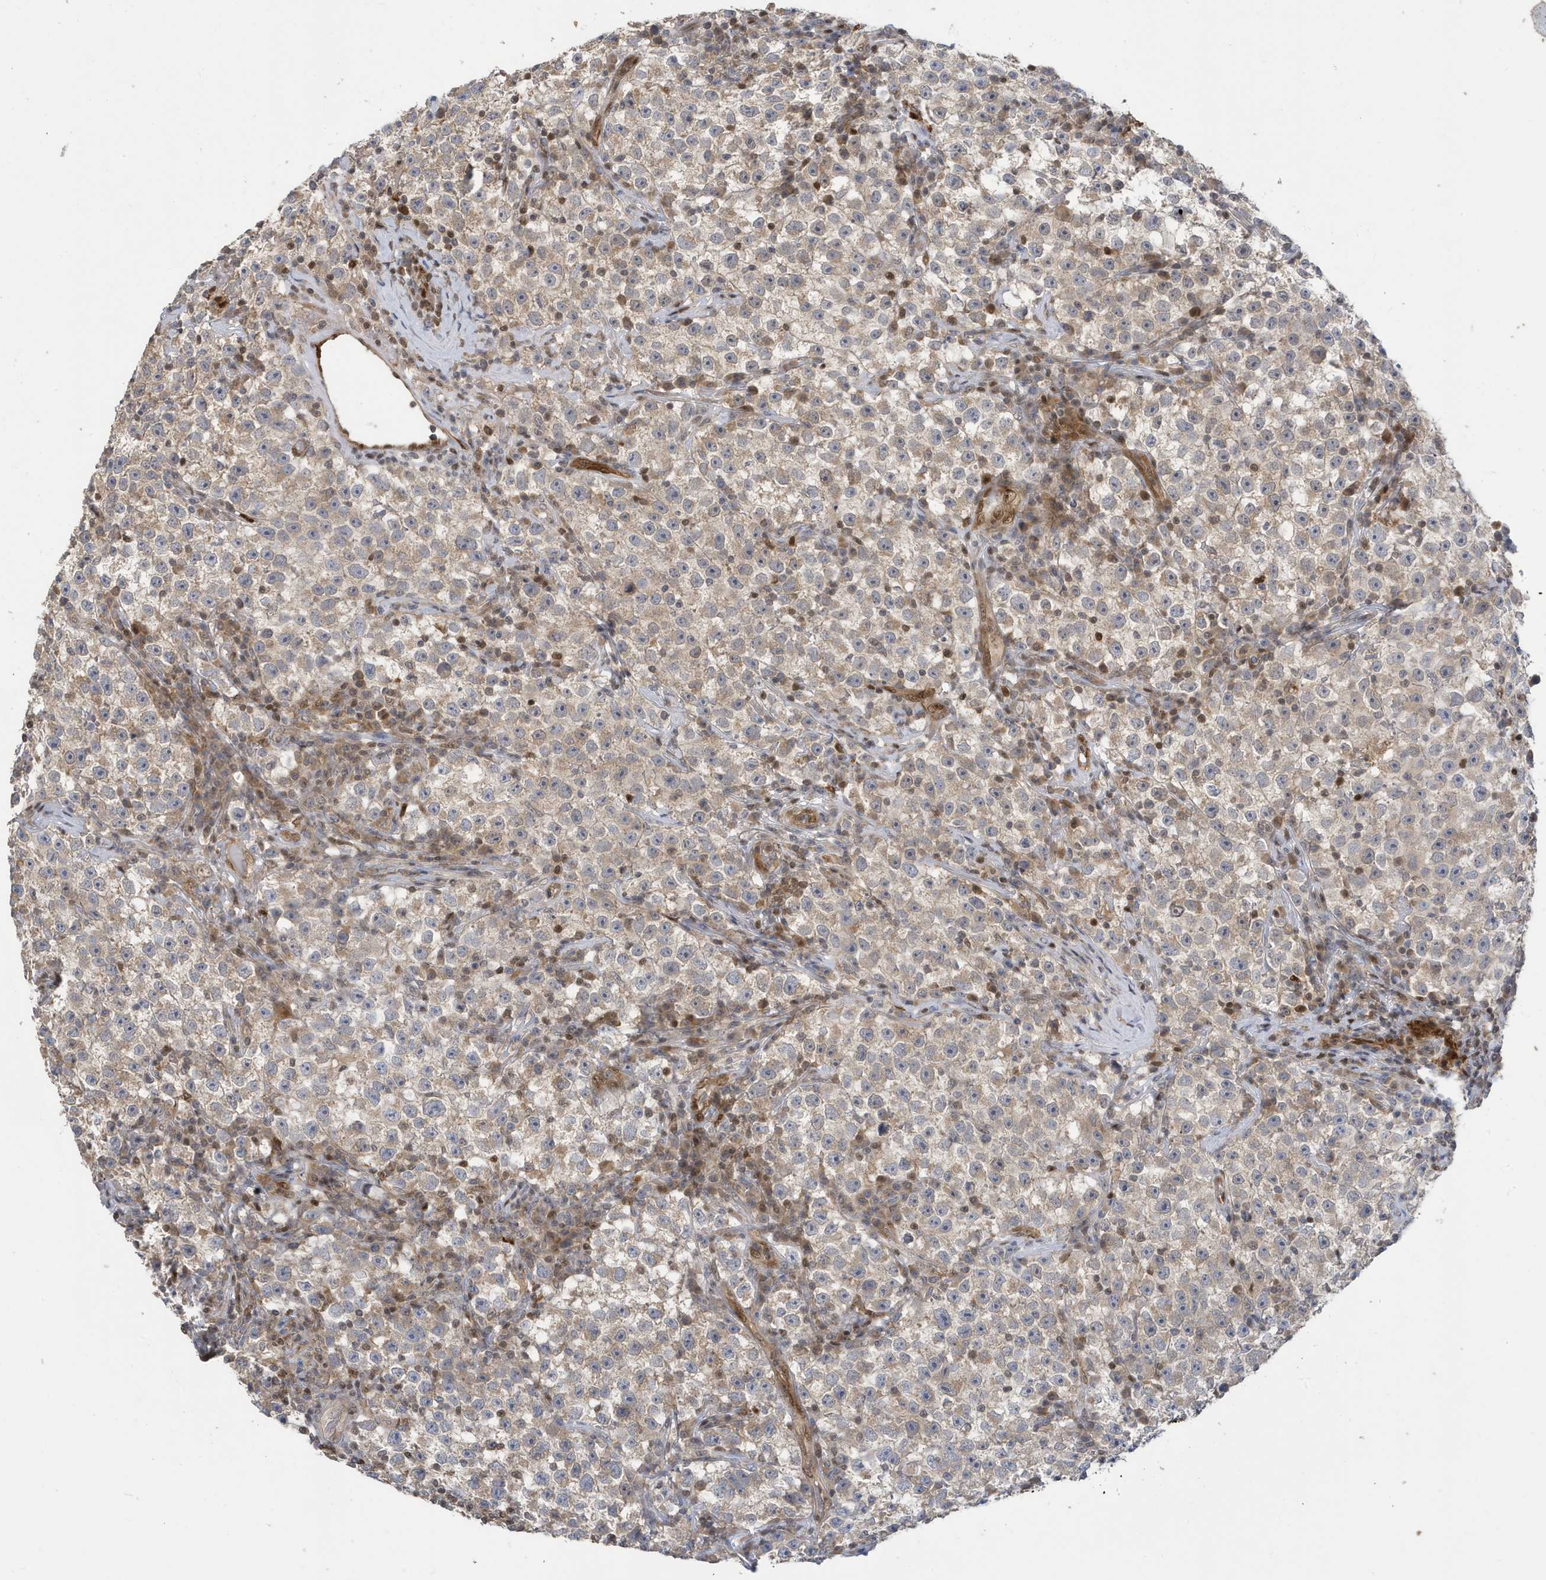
{"staining": {"intensity": "weak", "quantity": "25%-75%", "location": "cytoplasmic/membranous"}, "tissue": "testis cancer", "cell_type": "Tumor cells", "image_type": "cancer", "snomed": [{"axis": "morphology", "description": "Seminoma, NOS"}, {"axis": "topography", "description": "Testis"}], "caption": "A low amount of weak cytoplasmic/membranous staining is identified in about 25%-75% of tumor cells in seminoma (testis) tissue. The protein of interest is shown in brown color, while the nuclei are stained blue.", "gene": "NCOA7", "patient": {"sex": "male", "age": 22}}